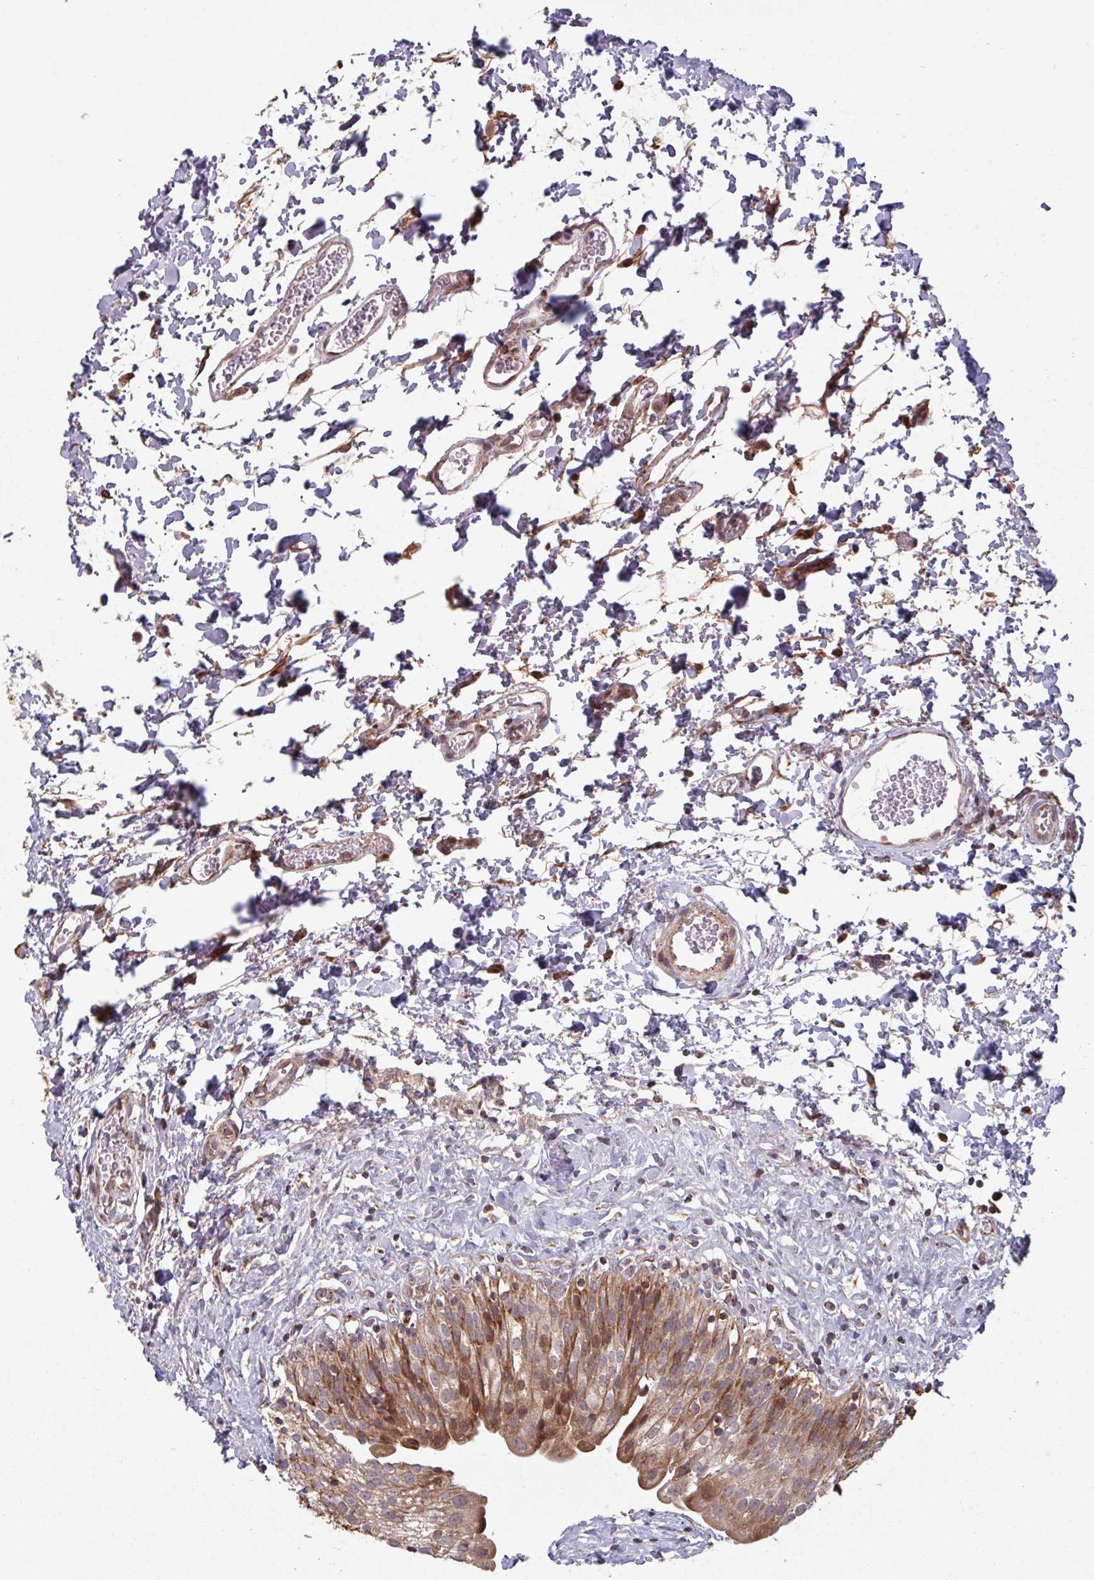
{"staining": {"intensity": "strong", "quantity": ">75%", "location": "cytoplasmic/membranous"}, "tissue": "urinary bladder", "cell_type": "Urothelial cells", "image_type": "normal", "snomed": [{"axis": "morphology", "description": "Normal tissue, NOS"}, {"axis": "topography", "description": "Urinary bladder"}], "caption": "Urinary bladder stained with DAB (3,3'-diaminobenzidine) IHC exhibits high levels of strong cytoplasmic/membranous positivity in about >75% of urothelial cells.", "gene": "COX7C", "patient": {"sex": "male", "age": 51}}